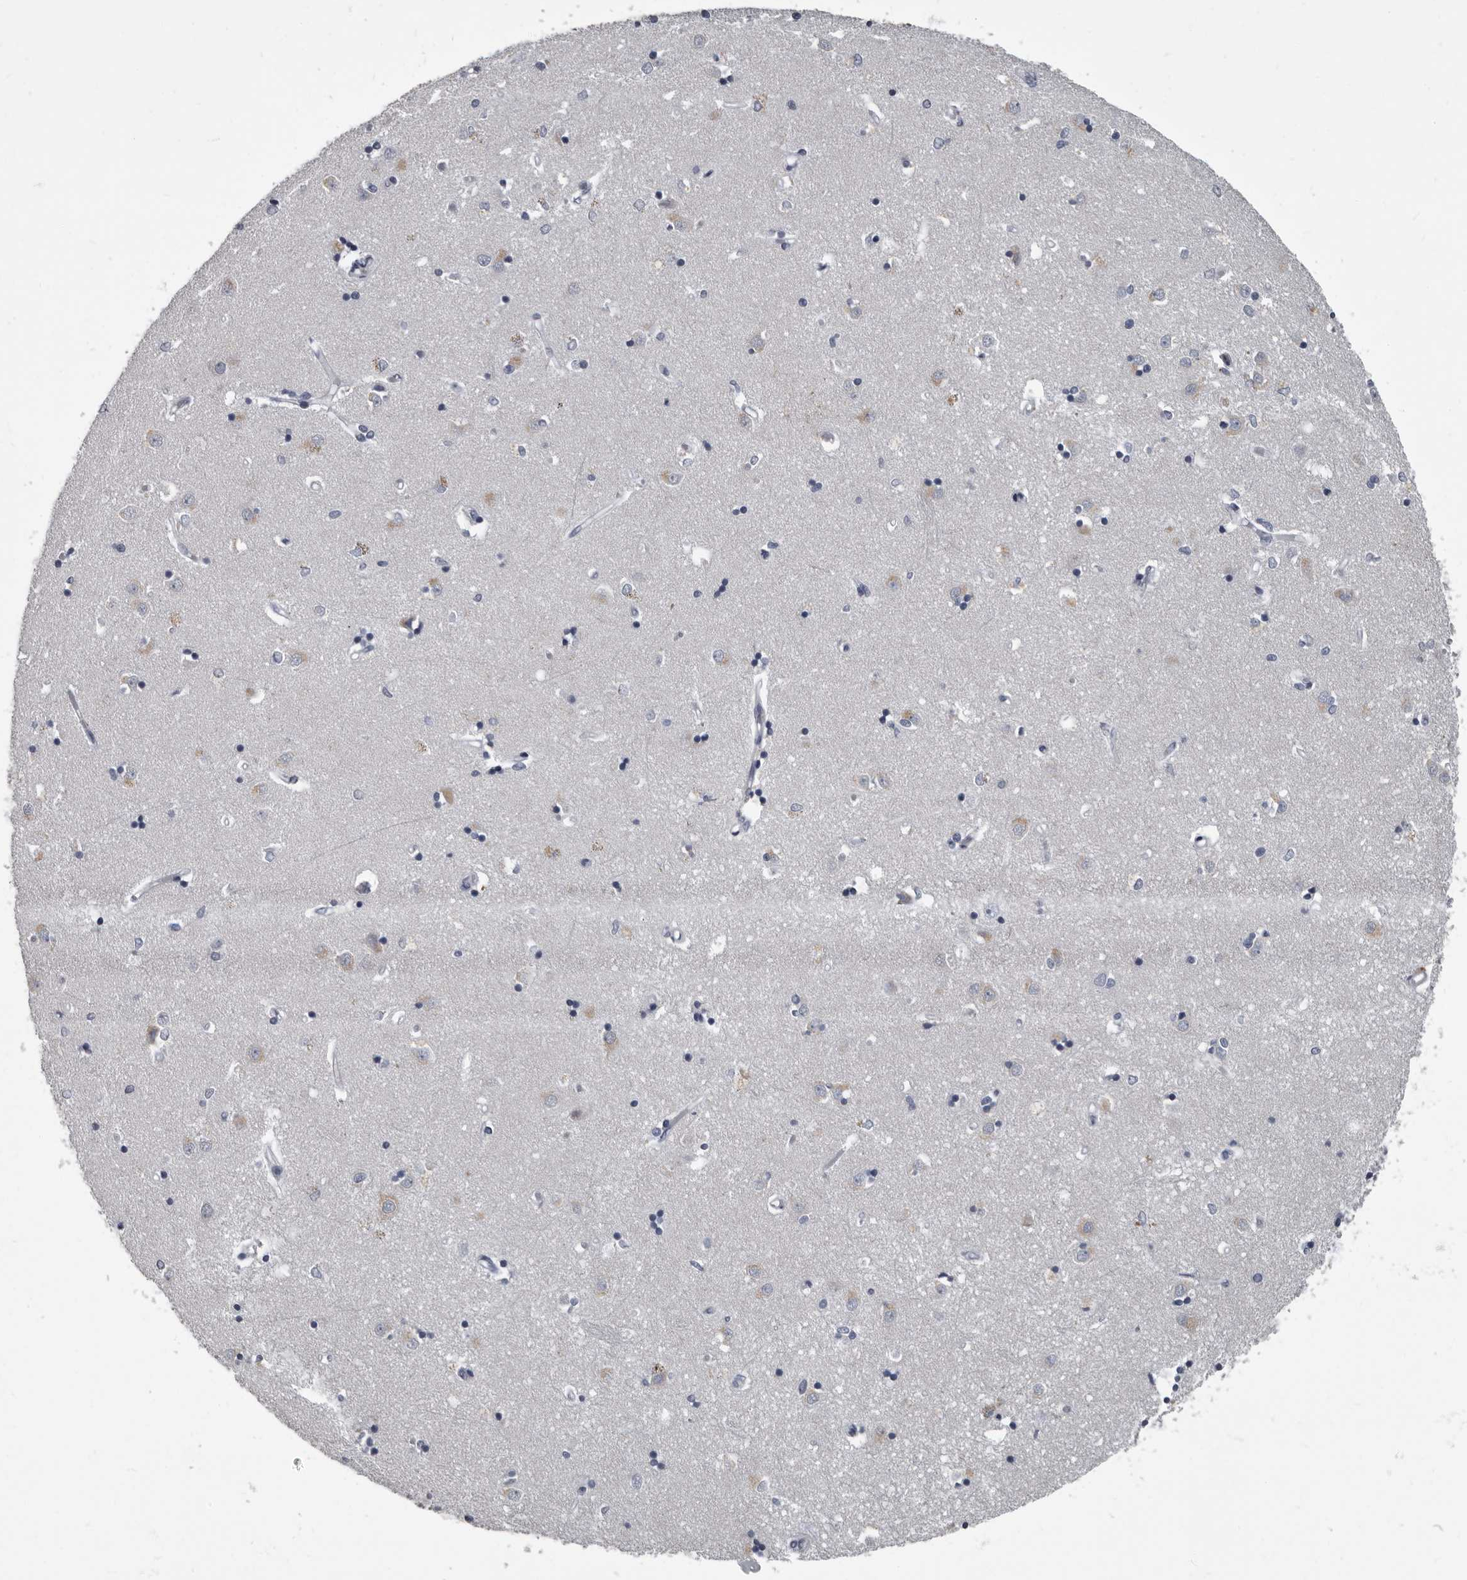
{"staining": {"intensity": "weak", "quantity": "<25%", "location": "cytoplasmic/membranous"}, "tissue": "caudate", "cell_type": "Glial cells", "image_type": "normal", "snomed": [{"axis": "morphology", "description": "Normal tissue, NOS"}, {"axis": "topography", "description": "Lateral ventricle wall"}], "caption": "The histopathology image reveals no significant positivity in glial cells of caudate.", "gene": "TPD52L1", "patient": {"sex": "male", "age": 45}}